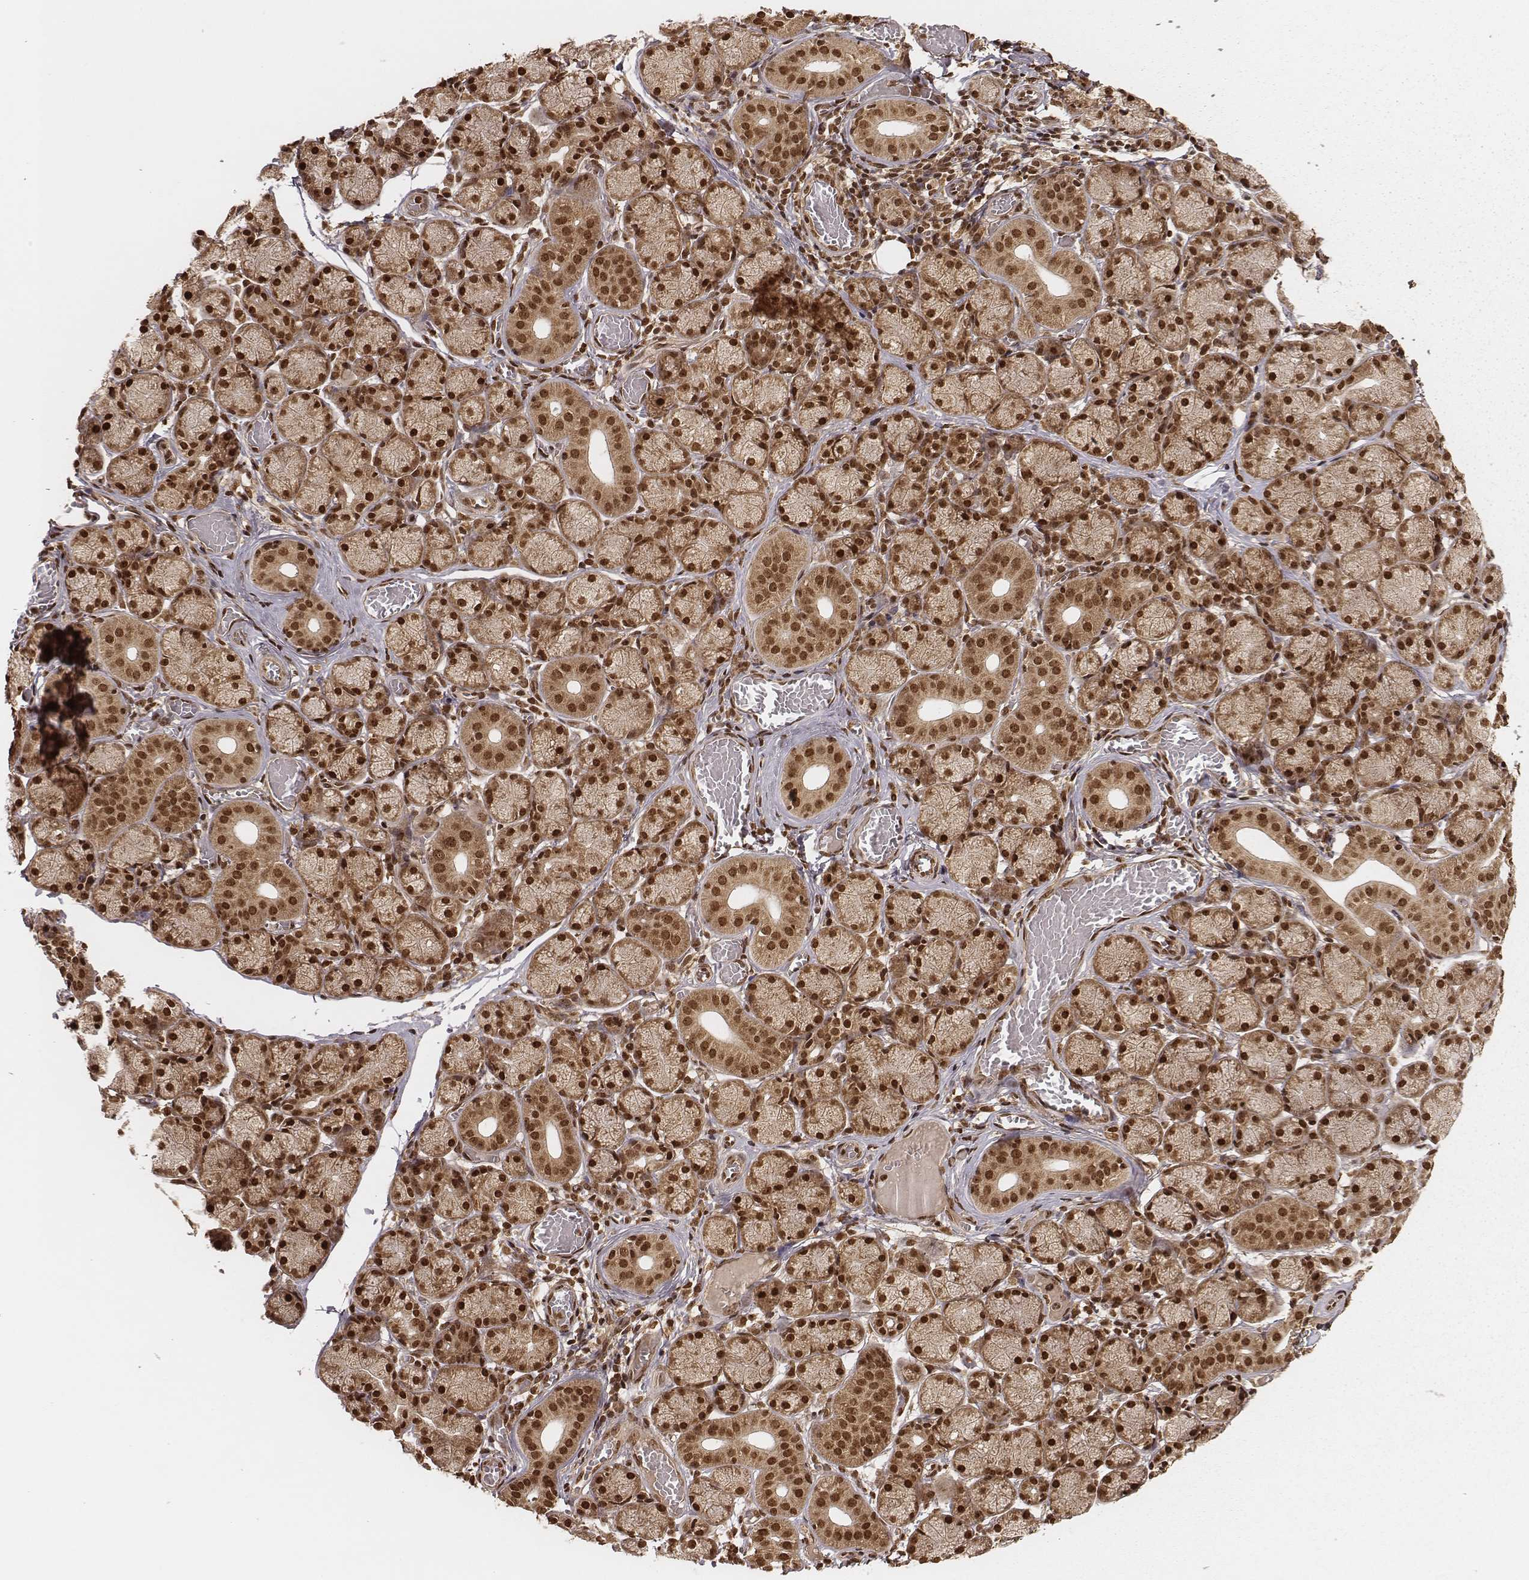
{"staining": {"intensity": "strong", "quantity": ">75%", "location": "cytoplasmic/membranous,nuclear"}, "tissue": "salivary gland", "cell_type": "Glandular cells", "image_type": "normal", "snomed": [{"axis": "morphology", "description": "Normal tissue, NOS"}, {"axis": "topography", "description": "Salivary gland"}, {"axis": "topography", "description": "Peripheral nerve tissue"}], "caption": "About >75% of glandular cells in unremarkable human salivary gland display strong cytoplasmic/membranous,nuclear protein staining as visualized by brown immunohistochemical staining.", "gene": "NFX1", "patient": {"sex": "female", "age": 24}}